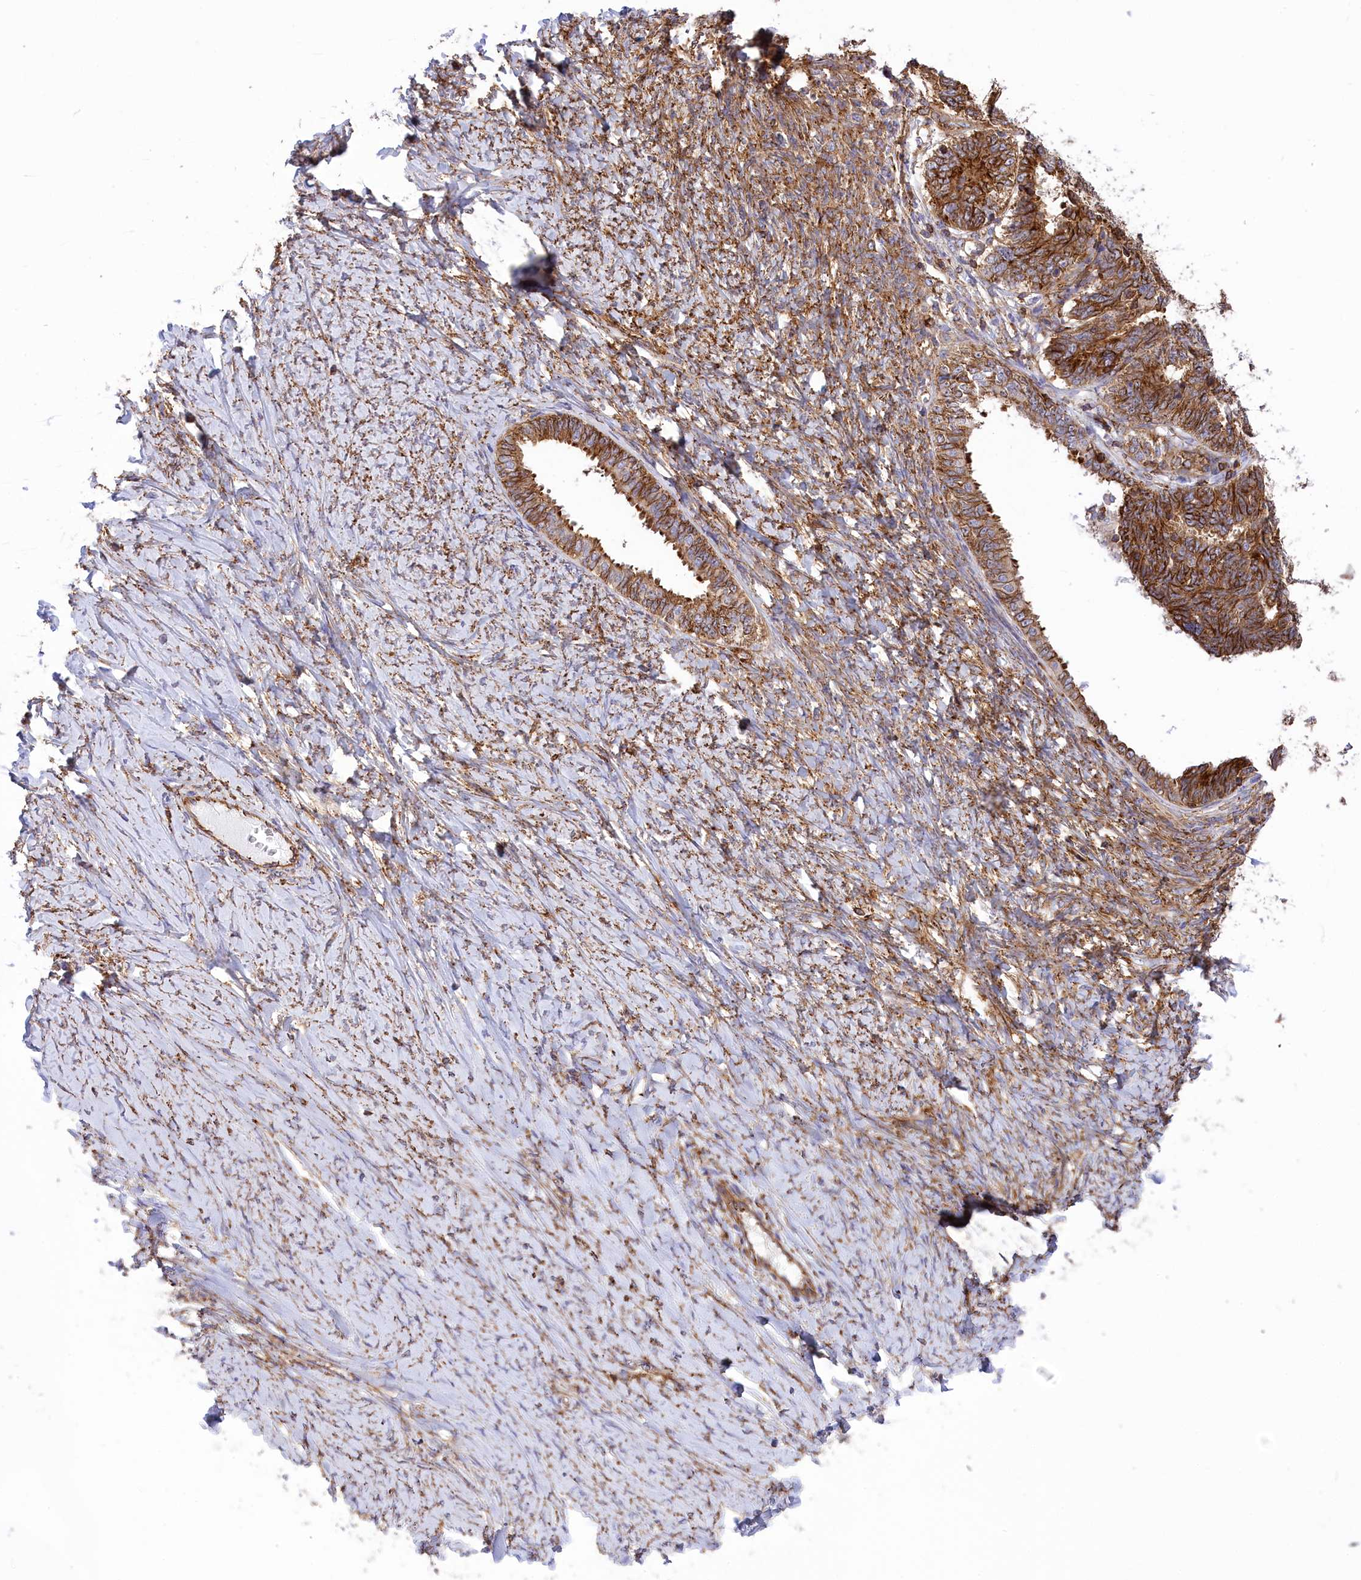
{"staining": {"intensity": "strong", "quantity": ">75%", "location": "cytoplasmic/membranous"}, "tissue": "ovarian cancer", "cell_type": "Tumor cells", "image_type": "cancer", "snomed": [{"axis": "morphology", "description": "Cystadenocarcinoma, serous, NOS"}, {"axis": "topography", "description": "Ovary"}], "caption": "Tumor cells display high levels of strong cytoplasmic/membranous positivity in about >75% of cells in human ovarian cancer.", "gene": "SEPTIN9", "patient": {"sex": "female", "age": 79}}